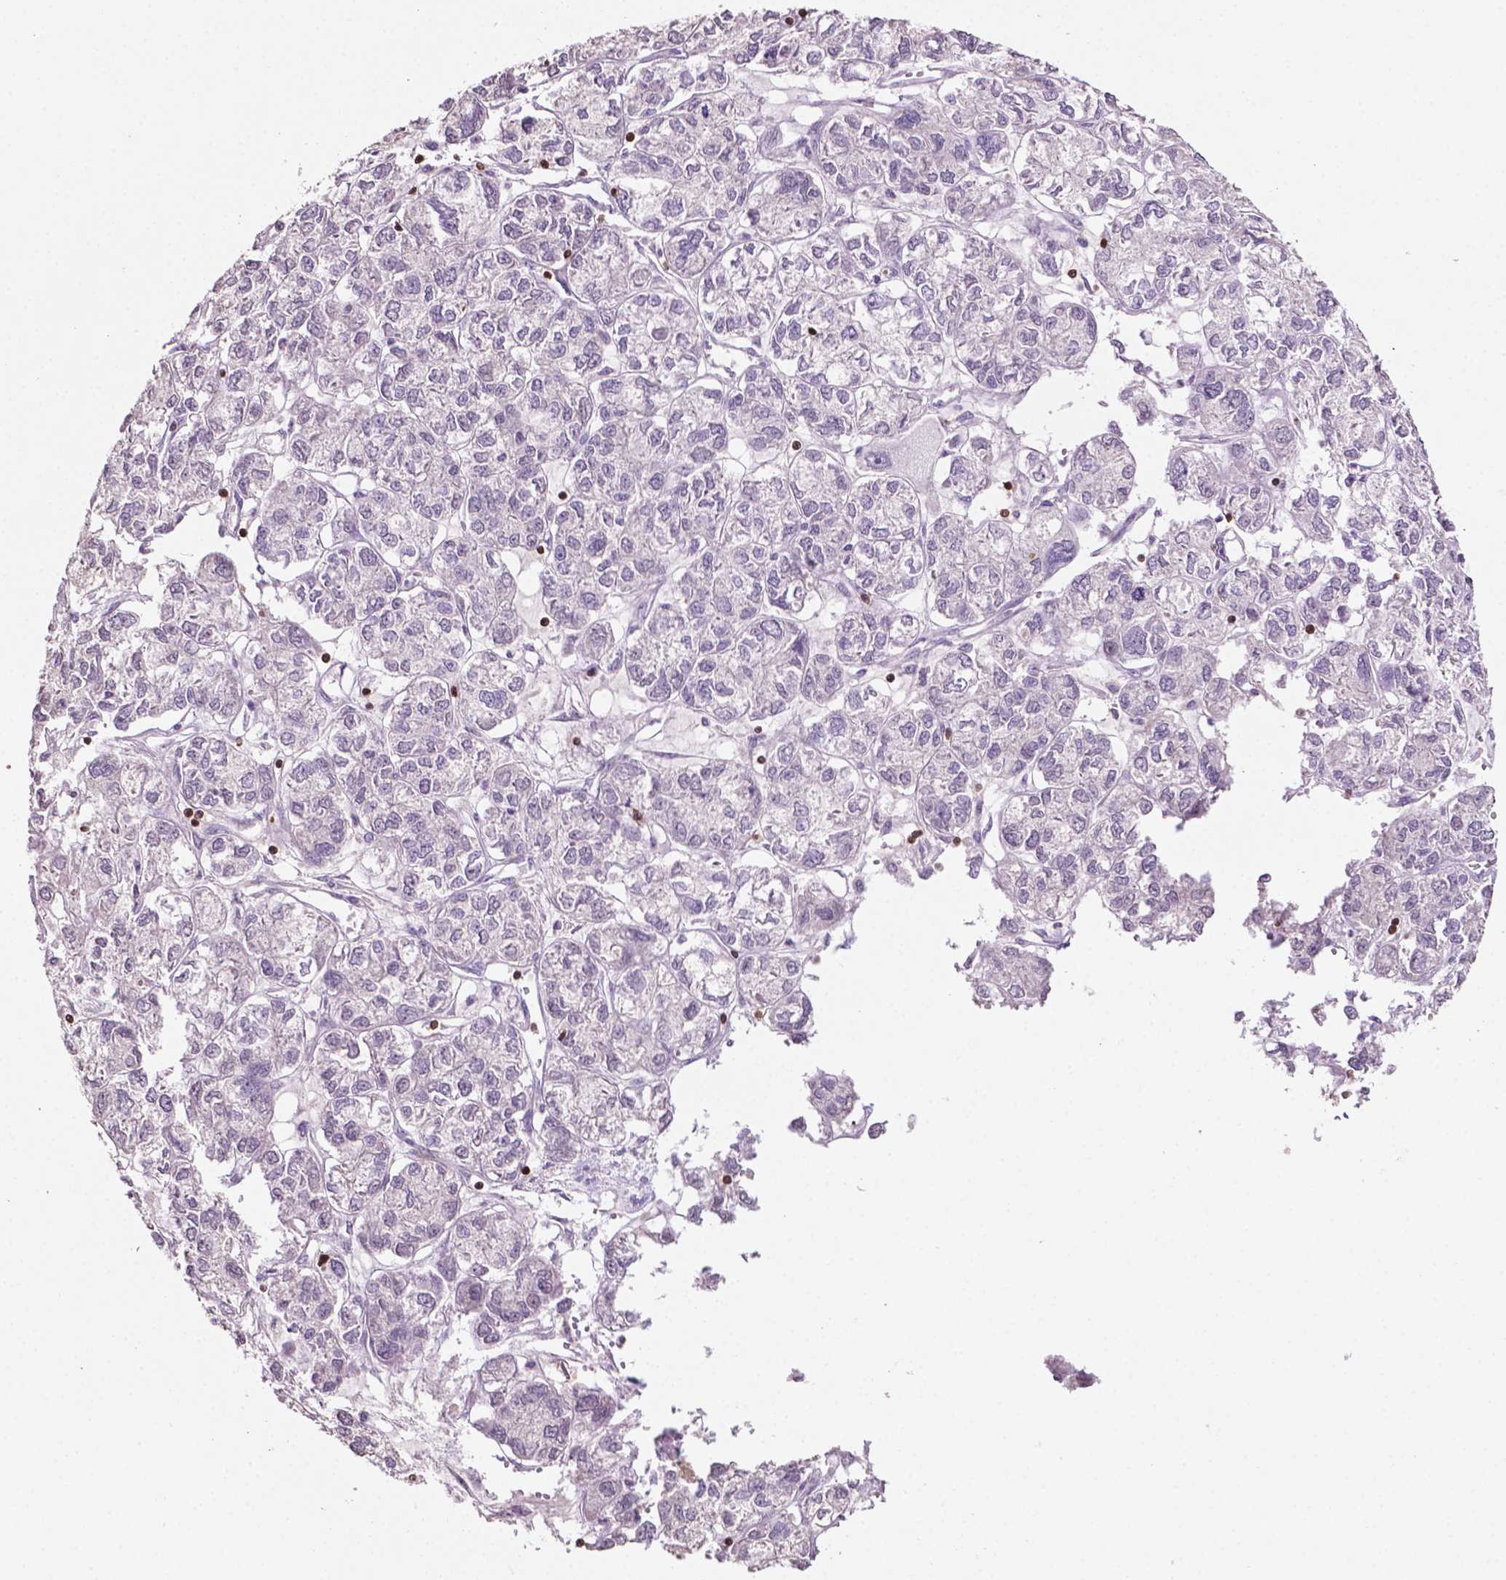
{"staining": {"intensity": "negative", "quantity": "none", "location": "none"}, "tissue": "ovarian cancer", "cell_type": "Tumor cells", "image_type": "cancer", "snomed": [{"axis": "morphology", "description": "Carcinoma, endometroid"}, {"axis": "topography", "description": "Ovary"}], "caption": "Tumor cells show no significant protein positivity in ovarian cancer.", "gene": "TBC1D10C", "patient": {"sex": "female", "age": 64}}